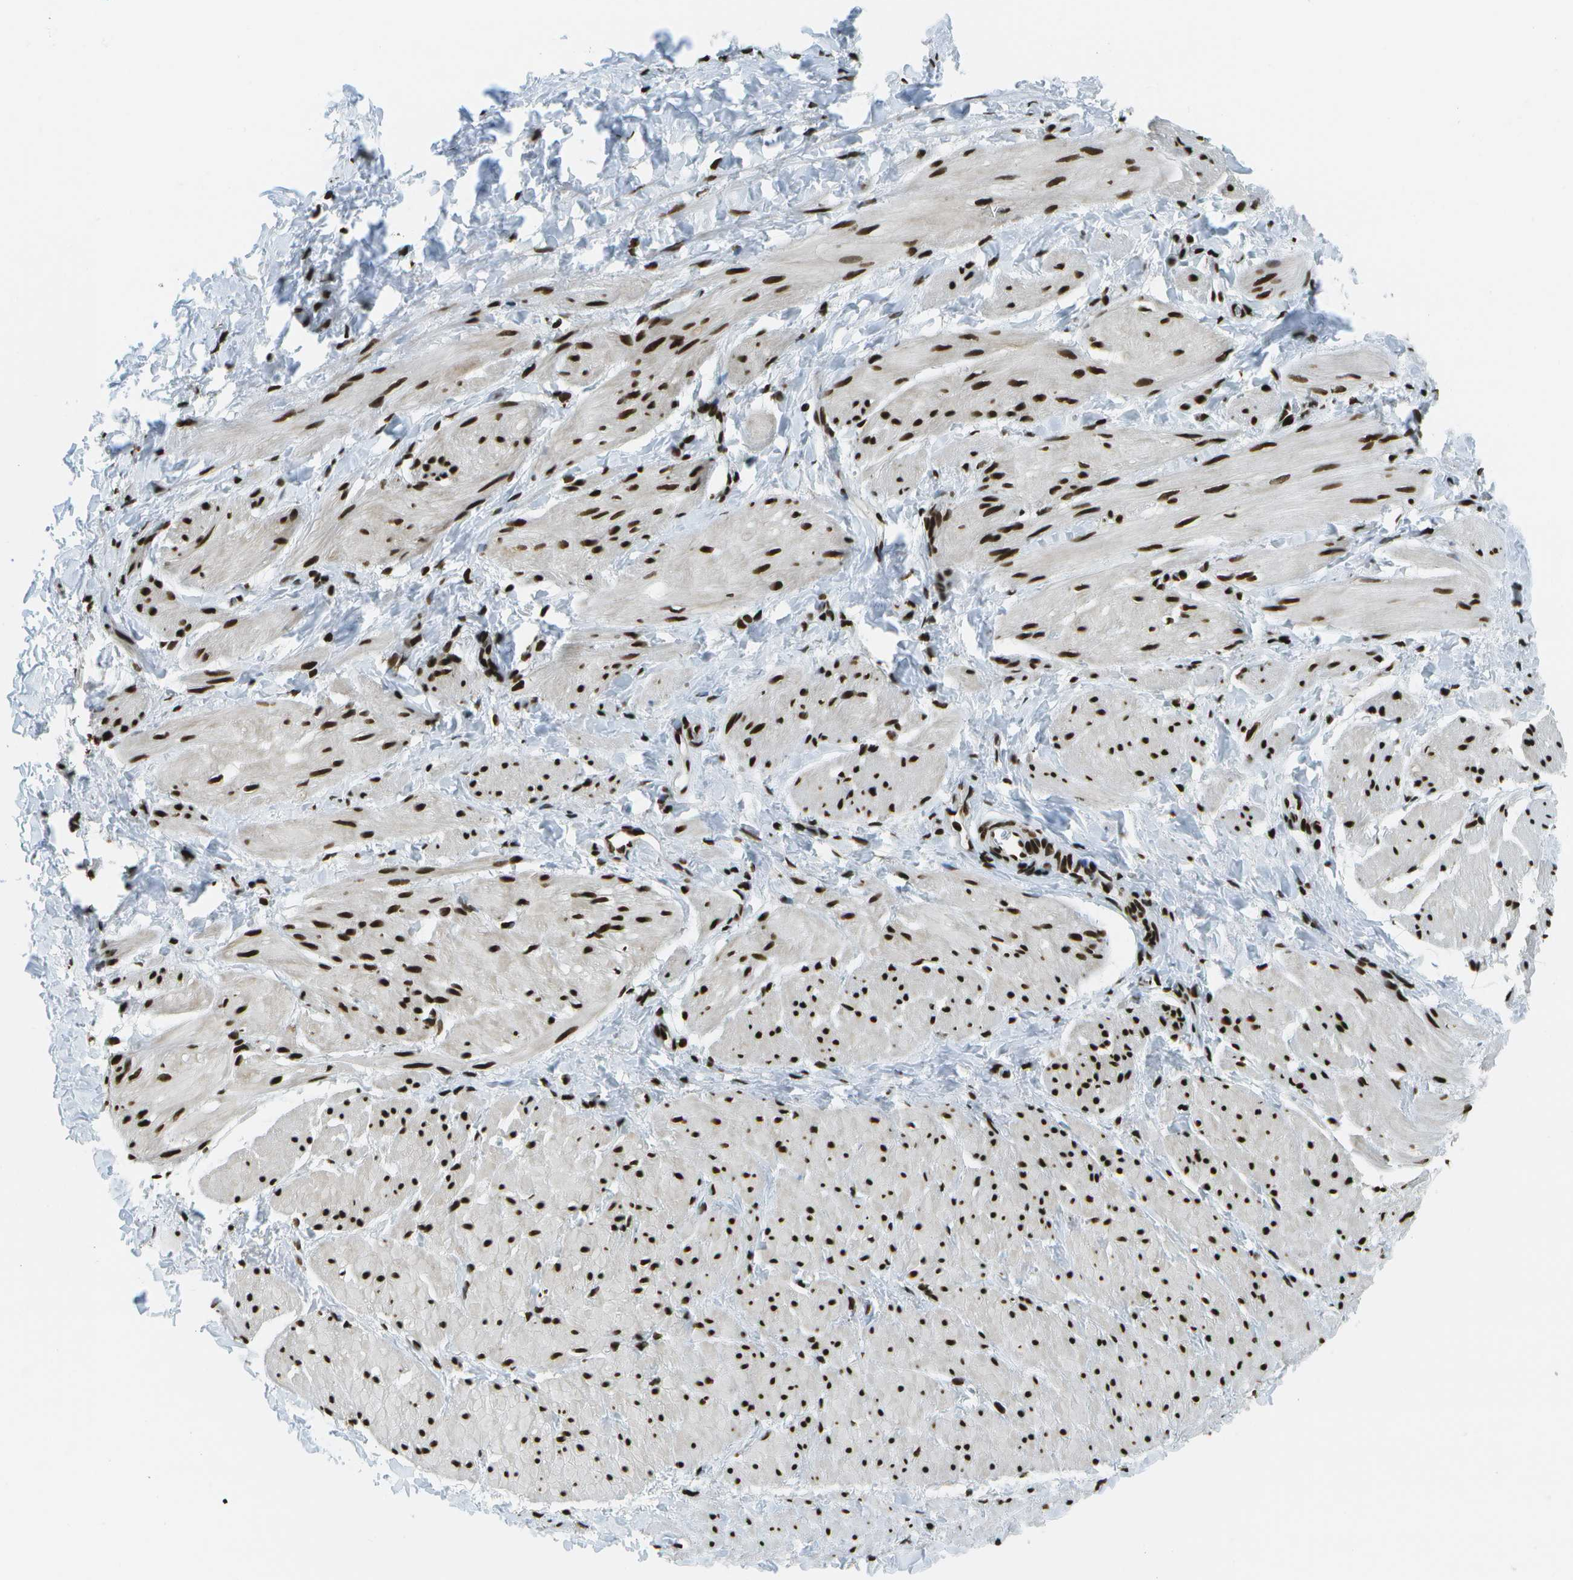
{"staining": {"intensity": "strong", "quantity": ">75%", "location": "nuclear"}, "tissue": "smooth muscle", "cell_type": "Smooth muscle cells", "image_type": "normal", "snomed": [{"axis": "morphology", "description": "Normal tissue, NOS"}, {"axis": "topography", "description": "Smooth muscle"}], "caption": "Immunohistochemistry staining of unremarkable smooth muscle, which demonstrates high levels of strong nuclear positivity in about >75% of smooth muscle cells indicating strong nuclear protein expression. The staining was performed using DAB (brown) for protein detection and nuclei were counterstained in hematoxylin (blue).", "gene": "GLYR1", "patient": {"sex": "male", "age": 16}}